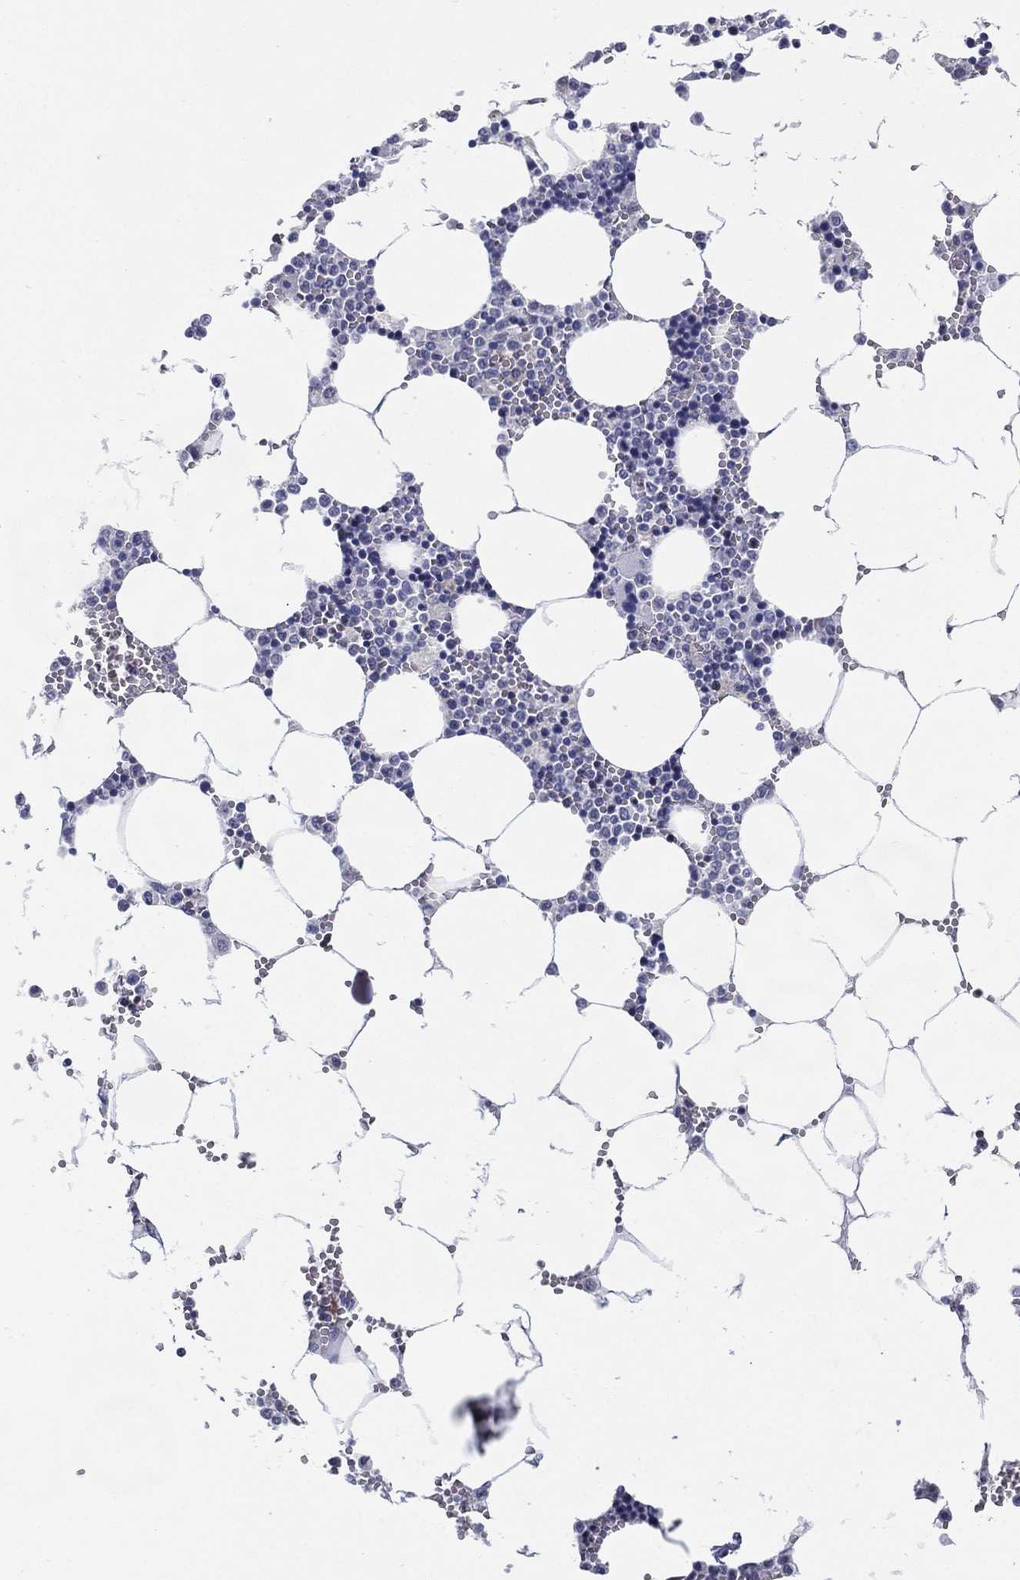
{"staining": {"intensity": "negative", "quantity": "none", "location": "none"}, "tissue": "bone marrow", "cell_type": "Hematopoietic cells", "image_type": "normal", "snomed": [{"axis": "morphology", "description": "Normal tissue, NOS"}, {"axis": "topography", "description": "Bone marrow"}], "caption": "Normal bone marrow was stained to show a protein in brown. There is no significant expression in hematopoietic cells. (Stains: DAB (3,3'-diaminobenzidine) immunohistochemistry (IHC) with hematoxylin counter stain, Microscopy: brightfield microscopy at high magnification).", "gene": "C19orf18", "patient": {"sex": "female", "age": 64}}